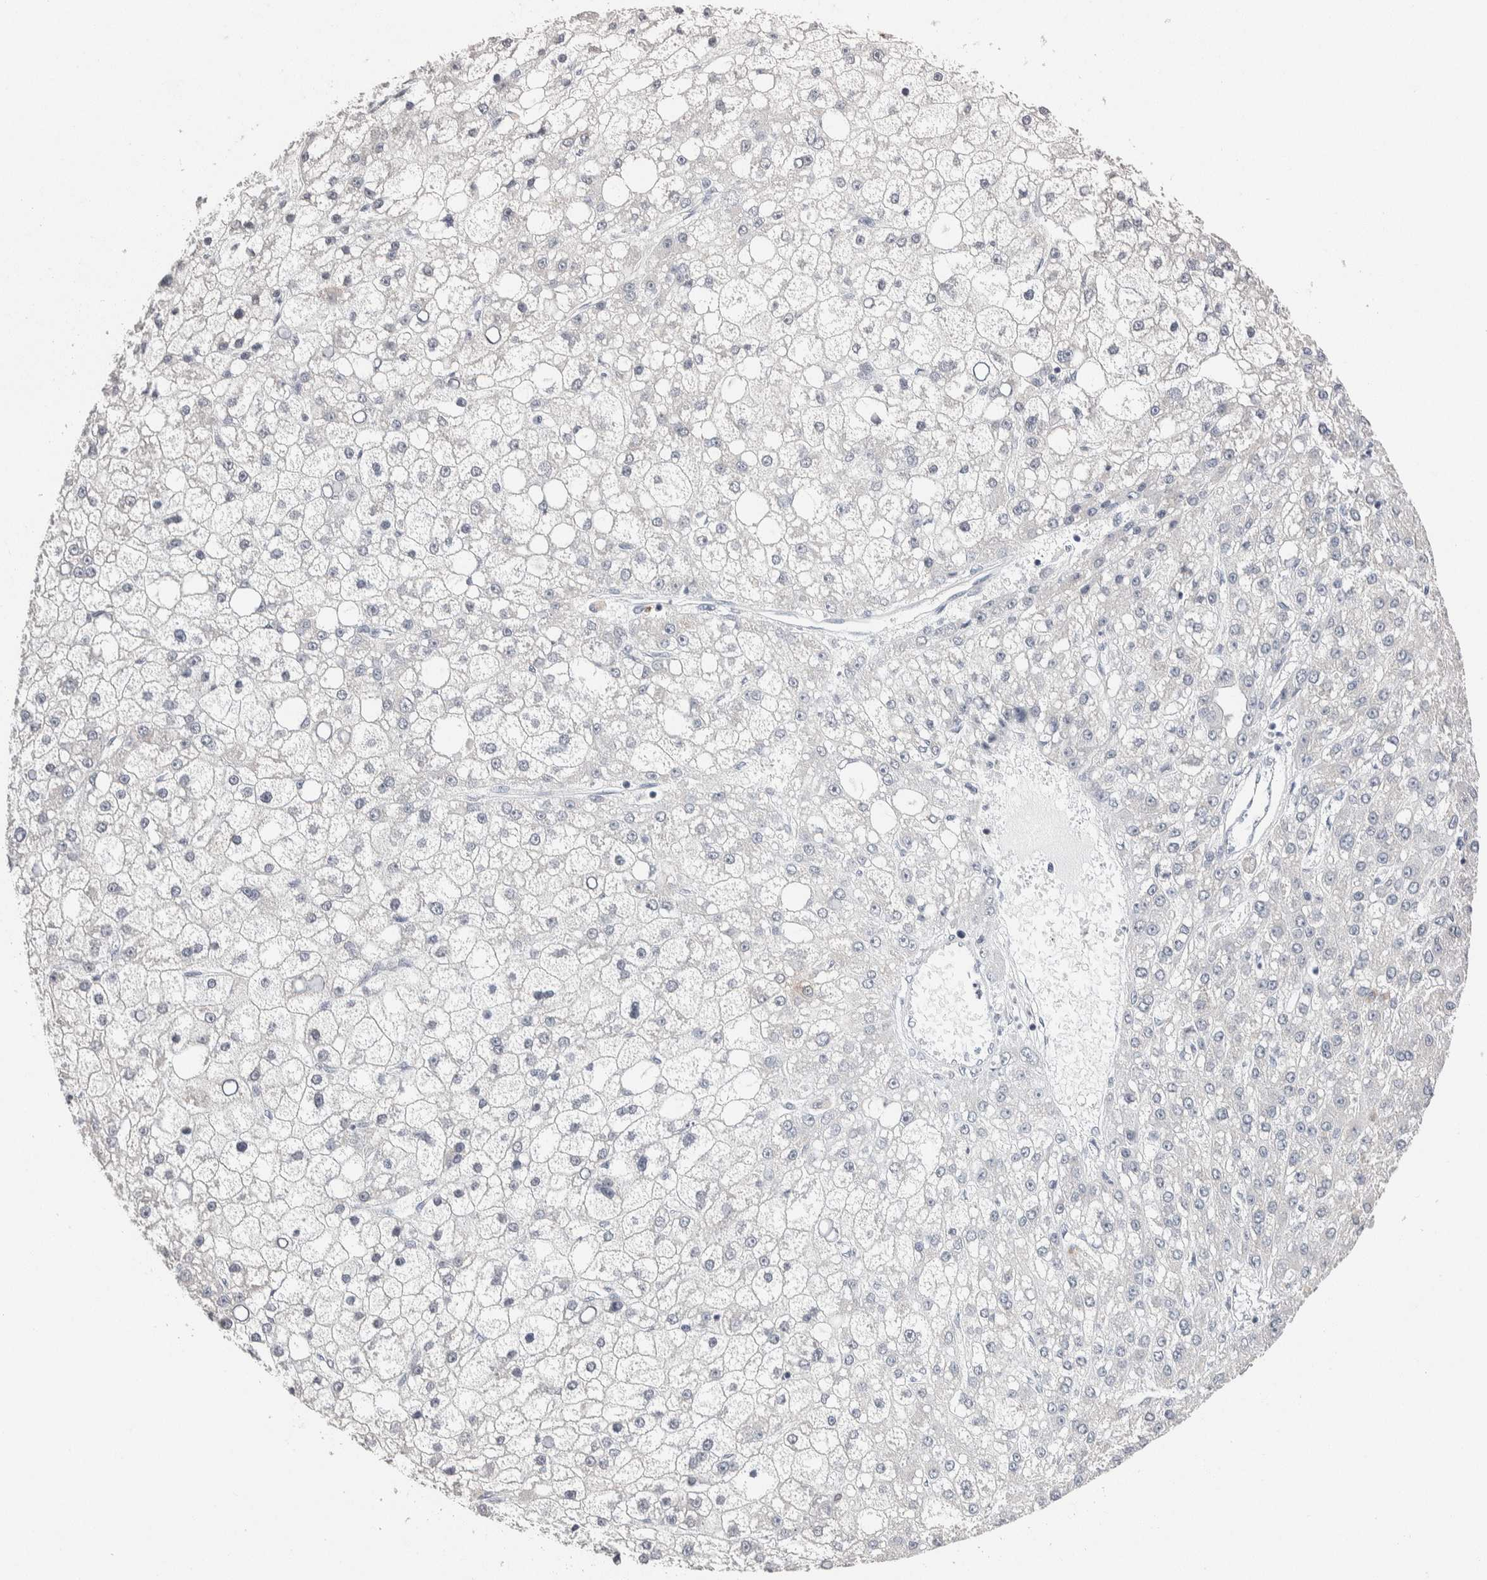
{"staining": {"intensity": "negative", "quantity": "none", "location": "none"}, "tissue": "liver cancer", "cell_type": "Tumor cells", "image_type": "cancer", "snomed": [{"axis": "morphology", "description": "Carcinoma, Hepatocellular, NOS"}, {"axis": "topography", "description": "Liver"}], "caption": "Image shows no significant protein positivity in tumor cells of liver hepatocellular carcinoma.", "gene": "SCN2A", "patient": {"sex": "male", "age": 67}}